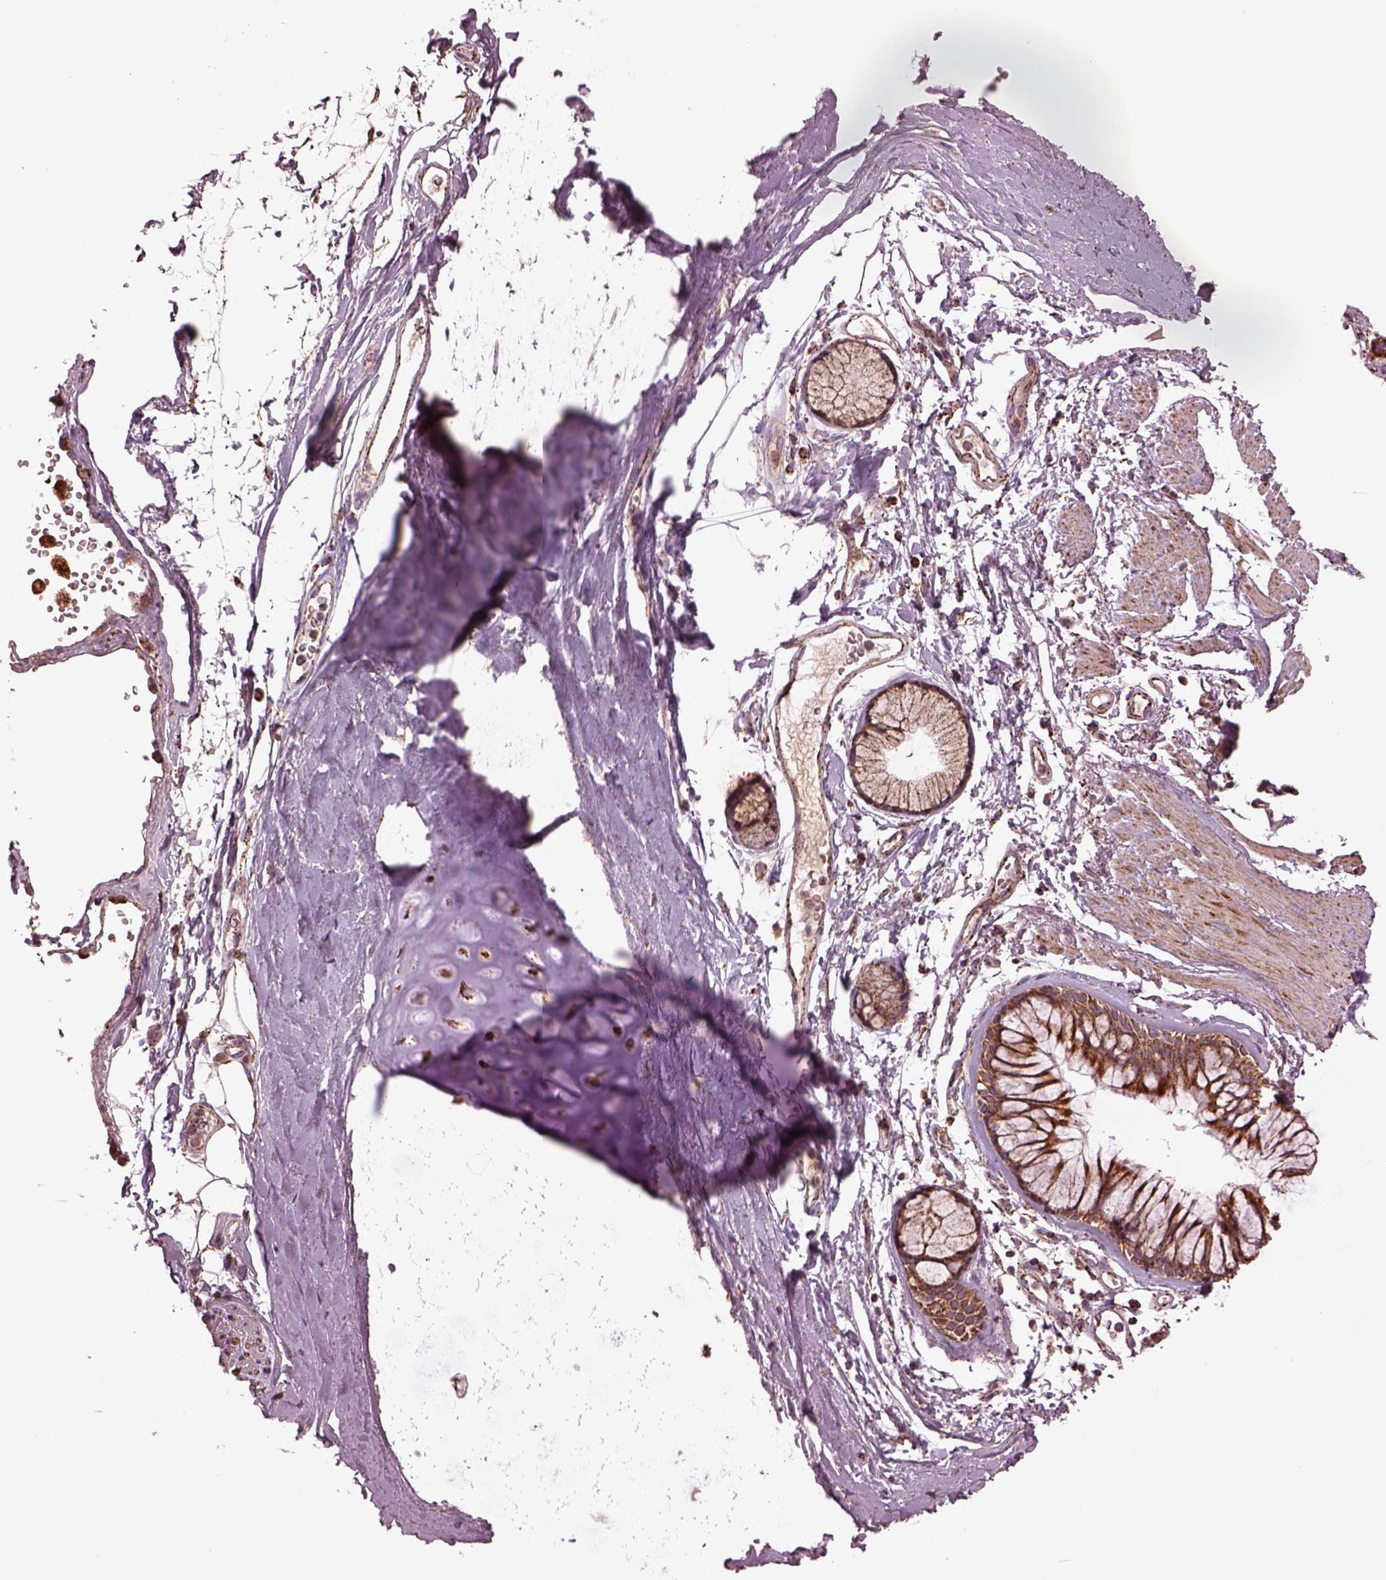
{"staining": {"intensity": "moderate", "quantity": ">75%", "location": "cytoplasmic/membranous"}, "tissue": "bronchus", "cell_type": "Respiratory epithelial cells", "image_type": "normal", "snomed": [{"axis": "morphology", "description": "Normal tissue, NOS"}, {"axis": "morphology", "description": "Squamous cell carcinoma, NOS"}, {"axis": "topography", "description": "Cartilage tissue"}, {"axis": "topography", "description": "Bronchus"}], "caption": "This is a micrograph of IHC staining of unremarkable bronchus, which shows moderate expression in the cytoplasmic/membranous of respiratory epithelial cells.", "gene": "TMEM254", "patient": {"sex": "male", "age": 72}}